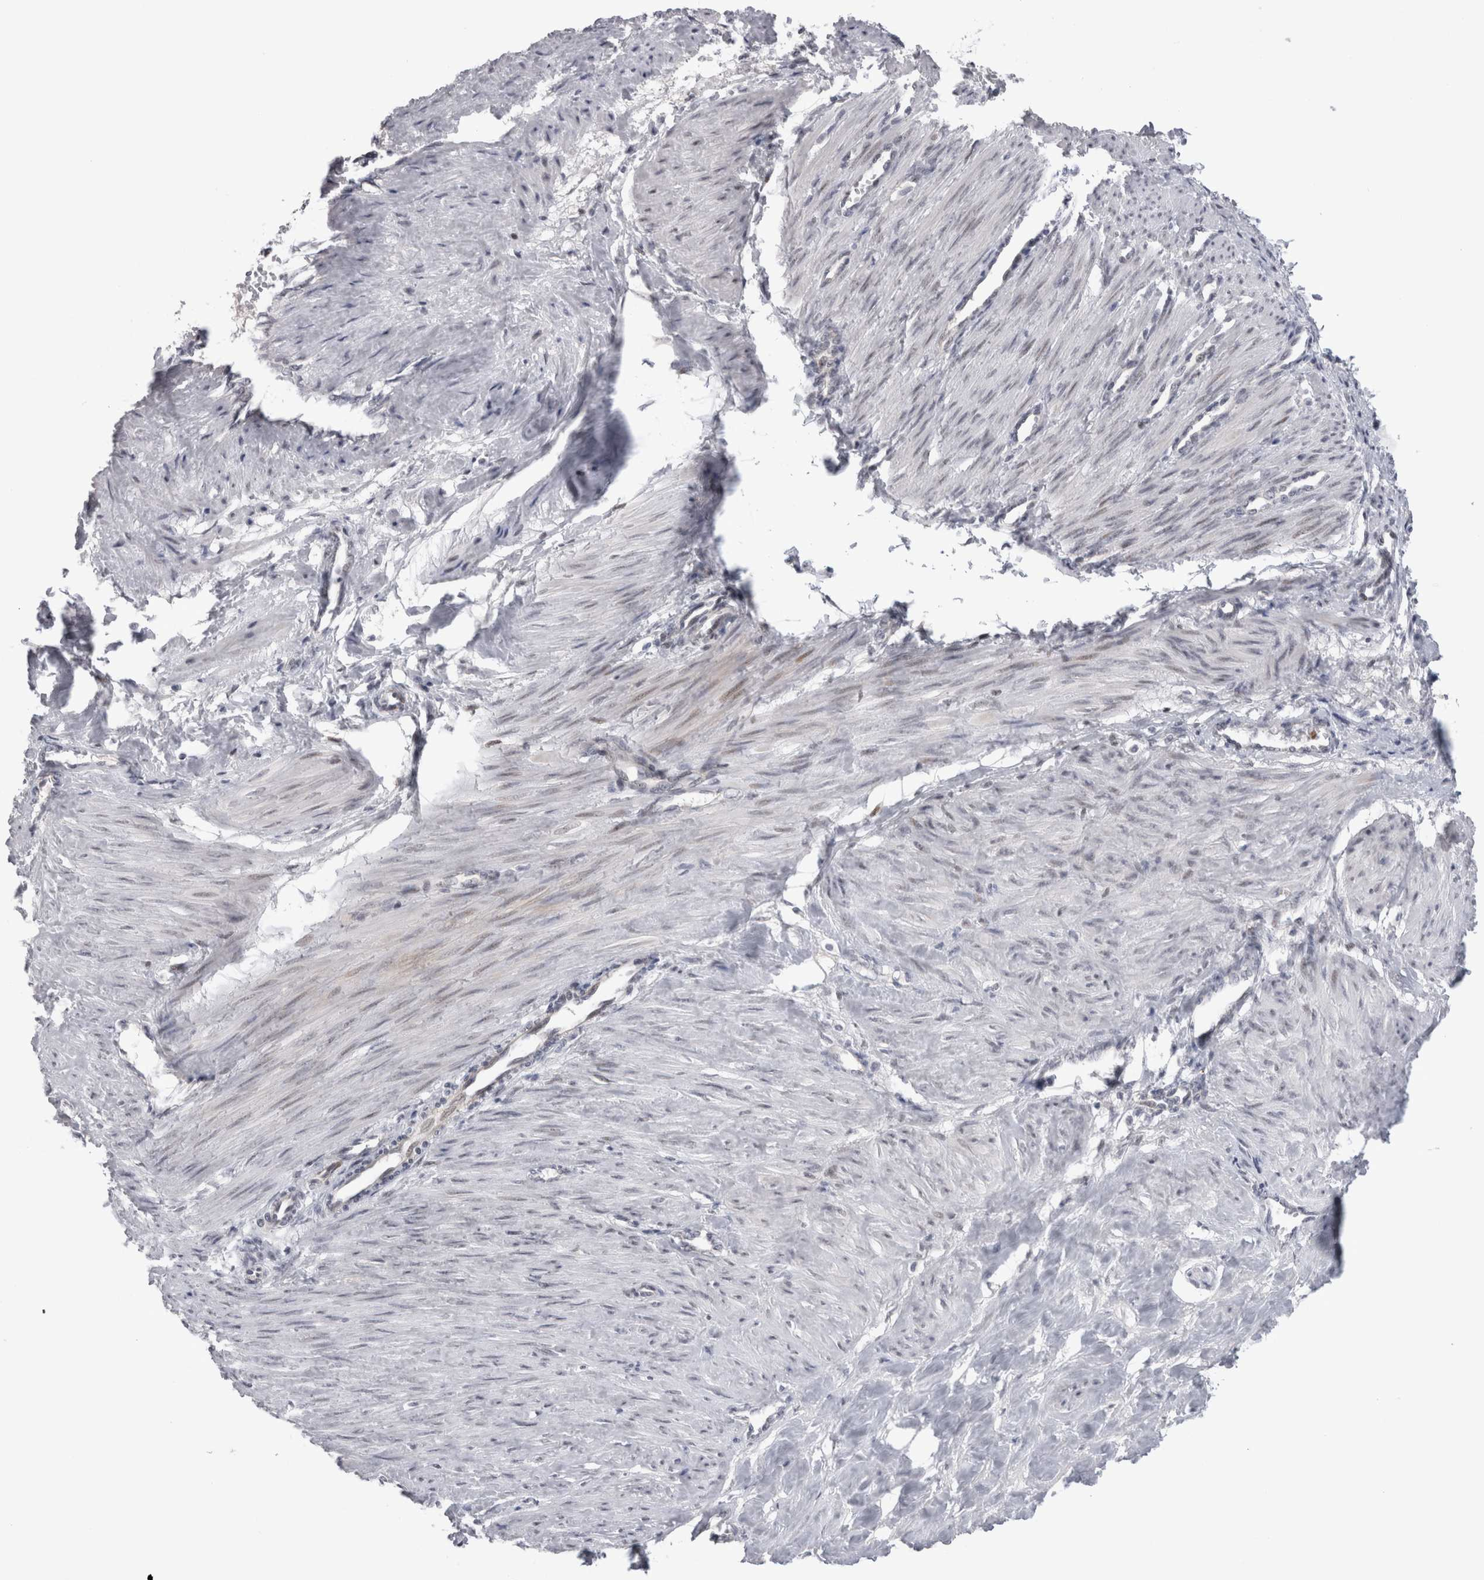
{"staining": {"intensity": "weak", "quantity": "<25%", "location": "nuclear"}, "tissue": "smooth muscle", "cell_type": "Smooth muscle cells", "image_type": "normal", "snomed": [{"axis": "morphology", "description": "Normal tissue, NOS"}, {"axis": "topography", "description": "Endometrium"}], "caption": "IHC micrograph of unremarkable smooth muscle stained for a protein (brown), which demonstrates no staining in smooth muscle cells.", "gene": "KIF18B", "patient": {"sex": "female", "age": 33}}